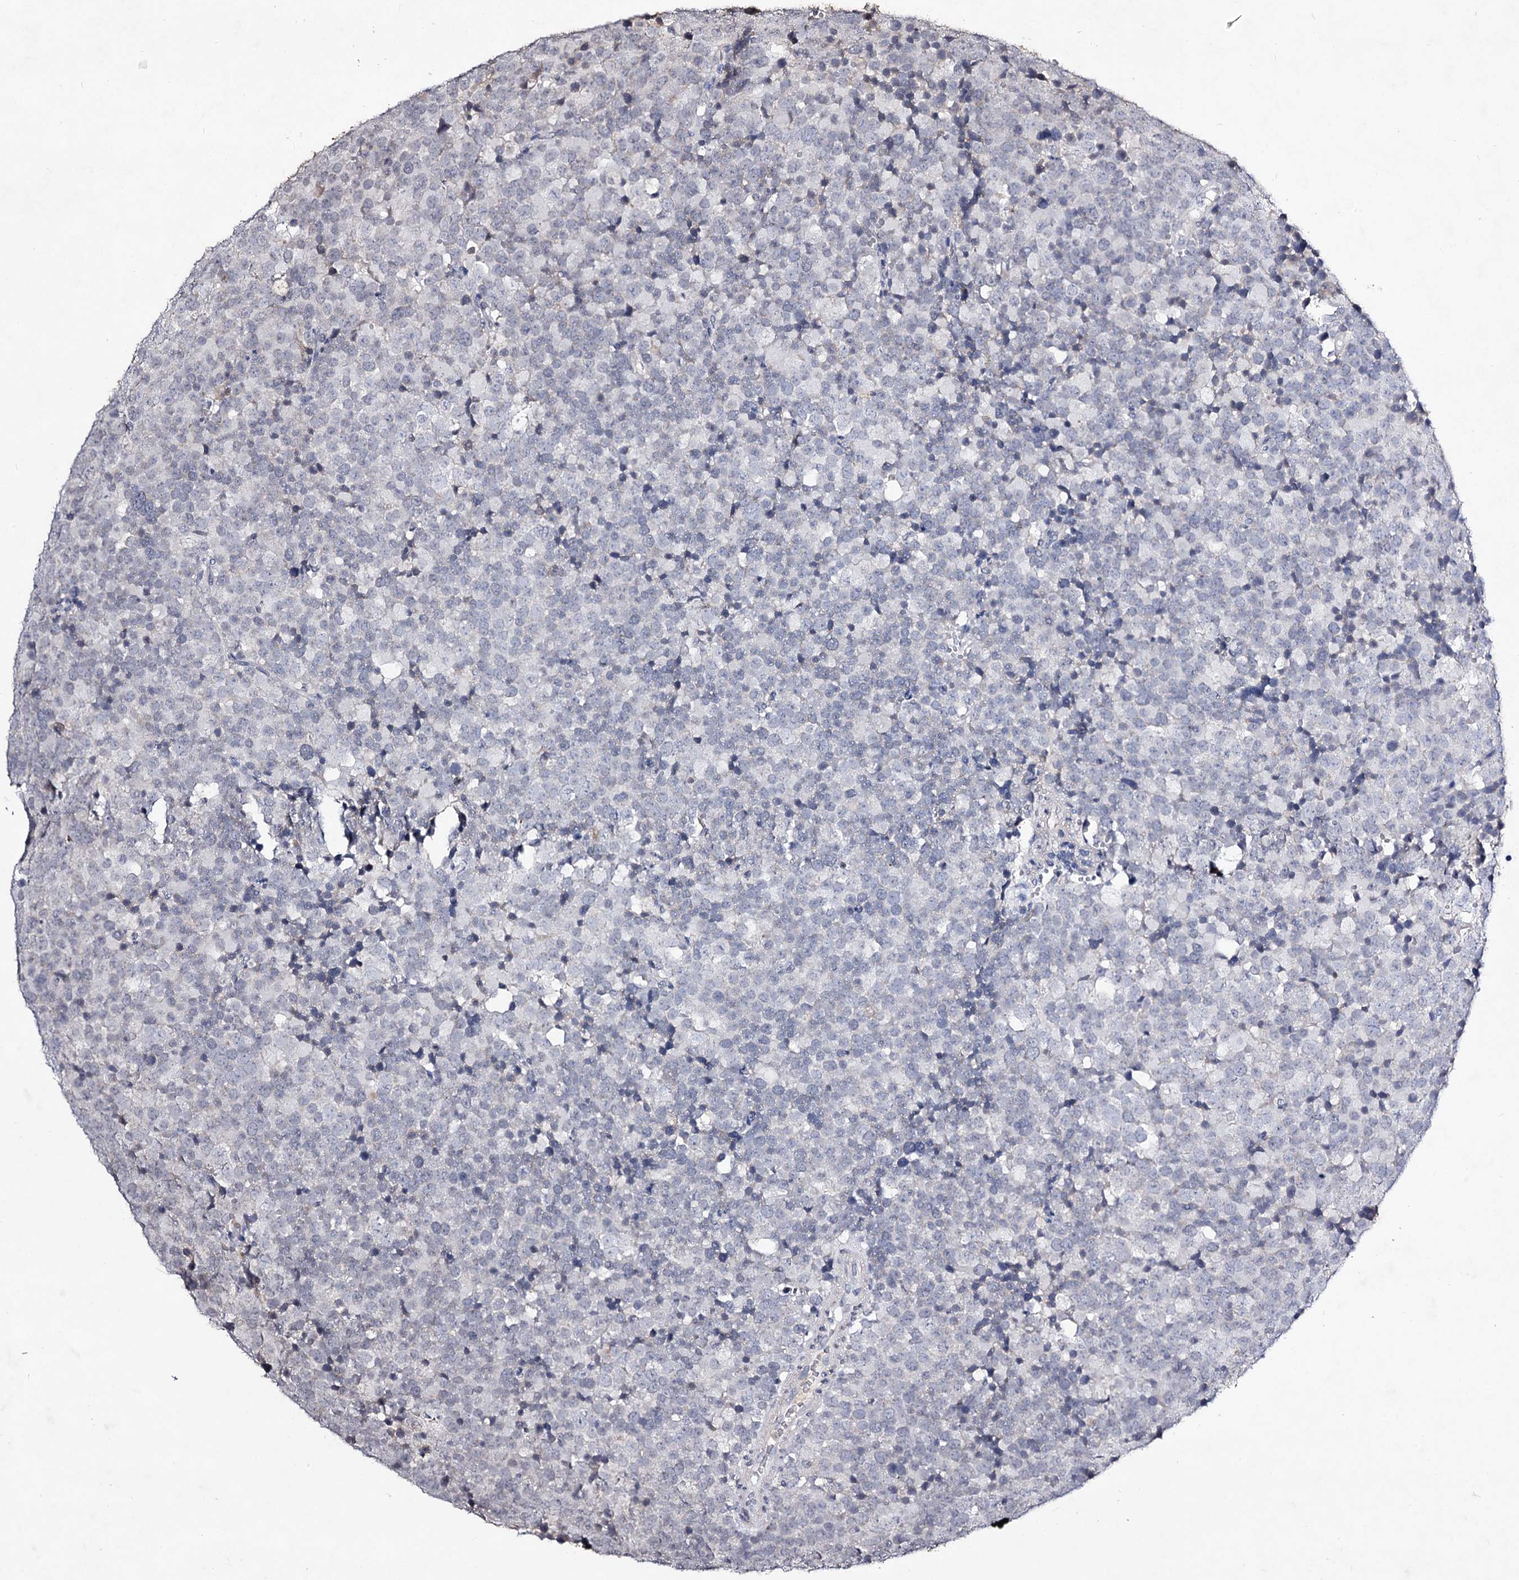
{"staining": {"intensity": "negative", "quantity": "none", "location": "none"}, "tissue": "testis cancer", "cell_type": "Tumor cells", "image_type": "cancer", "snomed": [{"axis": "morphology", "description": "Seminoma, NOS"}, {"axis": "topography", "description": "Testis"}], "caption": "Tumor cells show no significant protein staining in seminoma (testis).", "gene": "PLIN1", "patient": {"sex": "male", "age": 71}}